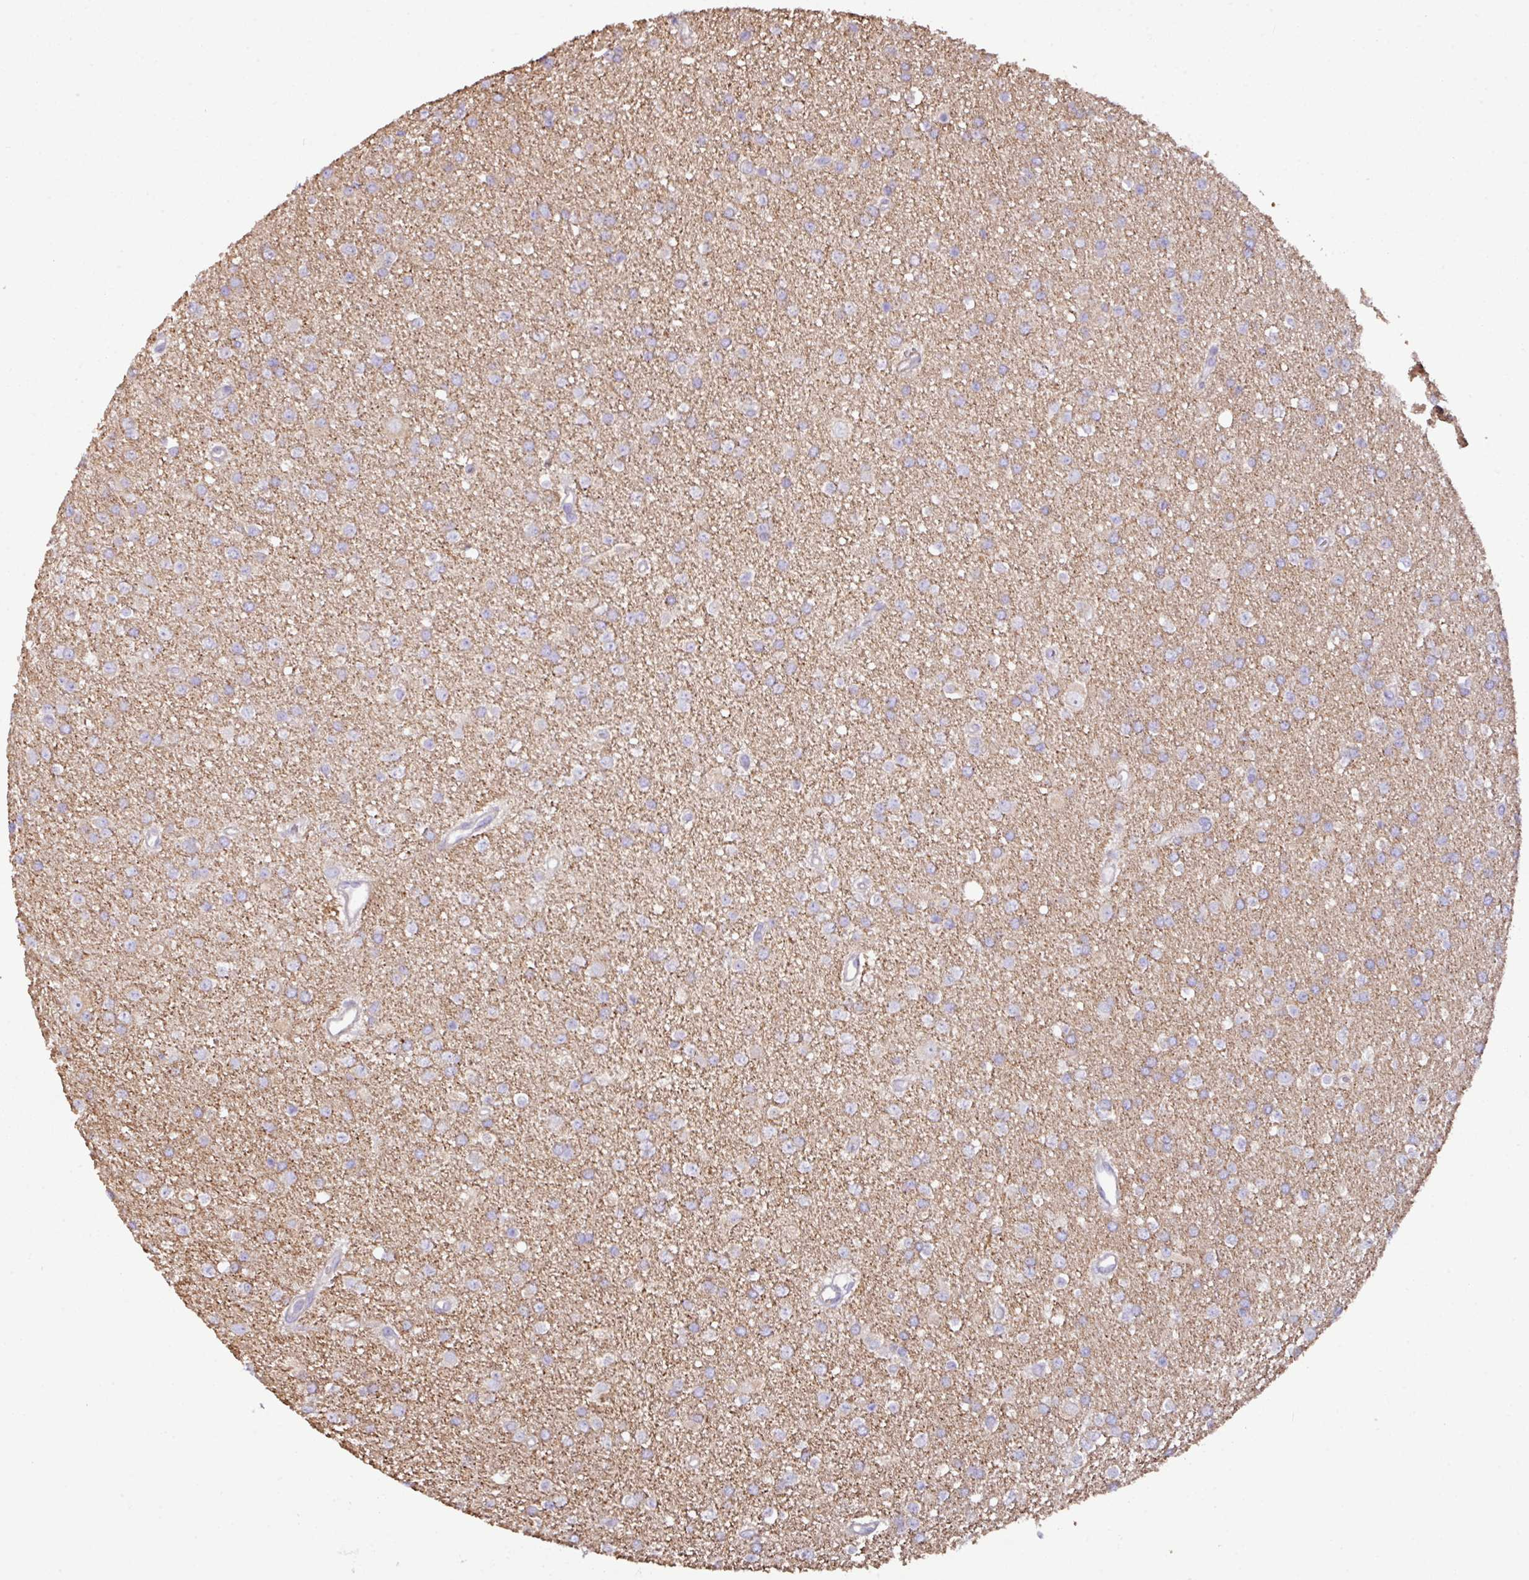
{"staining": {"intensity": "weak", "quantity": "25%-75%", "location": "cytoplasmic/membranous"}, "tissue": "glioma", "cell_type": "Tumor cells", "image_type": "cancer", "snomed": [{"axis": "morphology", "description": "Glioma, malignant, Low grade"}, {"axis": "topography", "description": "Brain"}], "caption": "A low amount of weak cytoplasmic/membranous positivity is present in about 25%-75% of tumor cells in glioma tissue.", "gene": "MRRF", "patient": {"sex": "female", "age": 34}}